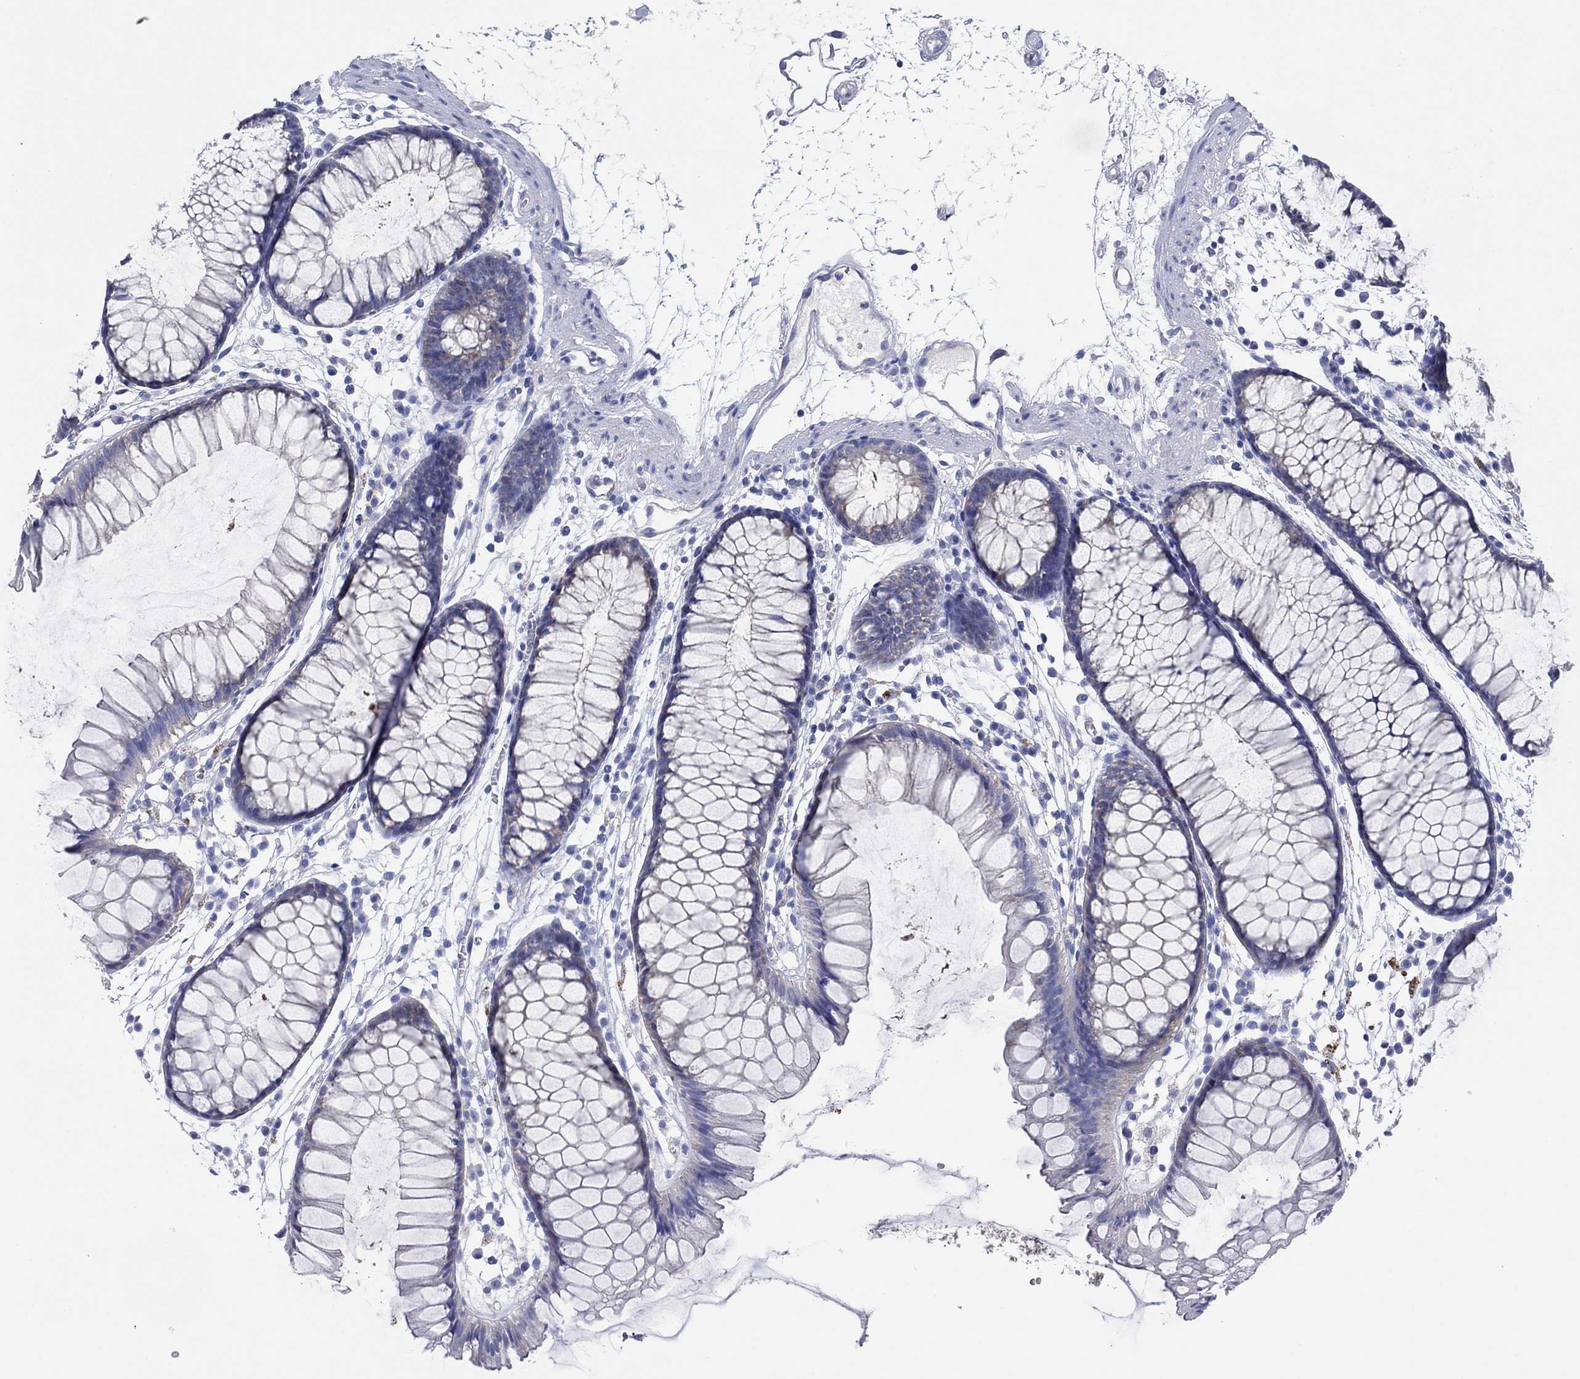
{"staining": {"intensity": "negative", "quantity": "none", "location": "none"}, "tissue": "colon", "cell_type": "Endothelial cells", "image_type": "normal", "snomed": [{"axis": "morphology", "description": "Normal tissue, NOS"}, {"axis": "morphology", "description": "Adenocarcinoma, NOS"}, {"axis": "topography", "description": "Colon"}], "caption": "A high-resolution histopathology image shows IHC staining of unremarkable colon, which exhibits no significant expression in endothelial cells. Brightfield microscopy of IHC stained with DAB (3,3'-diaminobenzidine) (brown) and hematoxylin (blue), captured at high magnification.", "gene": "ENSG00000251537", "patient": {"sex": "male", "age": 65}}